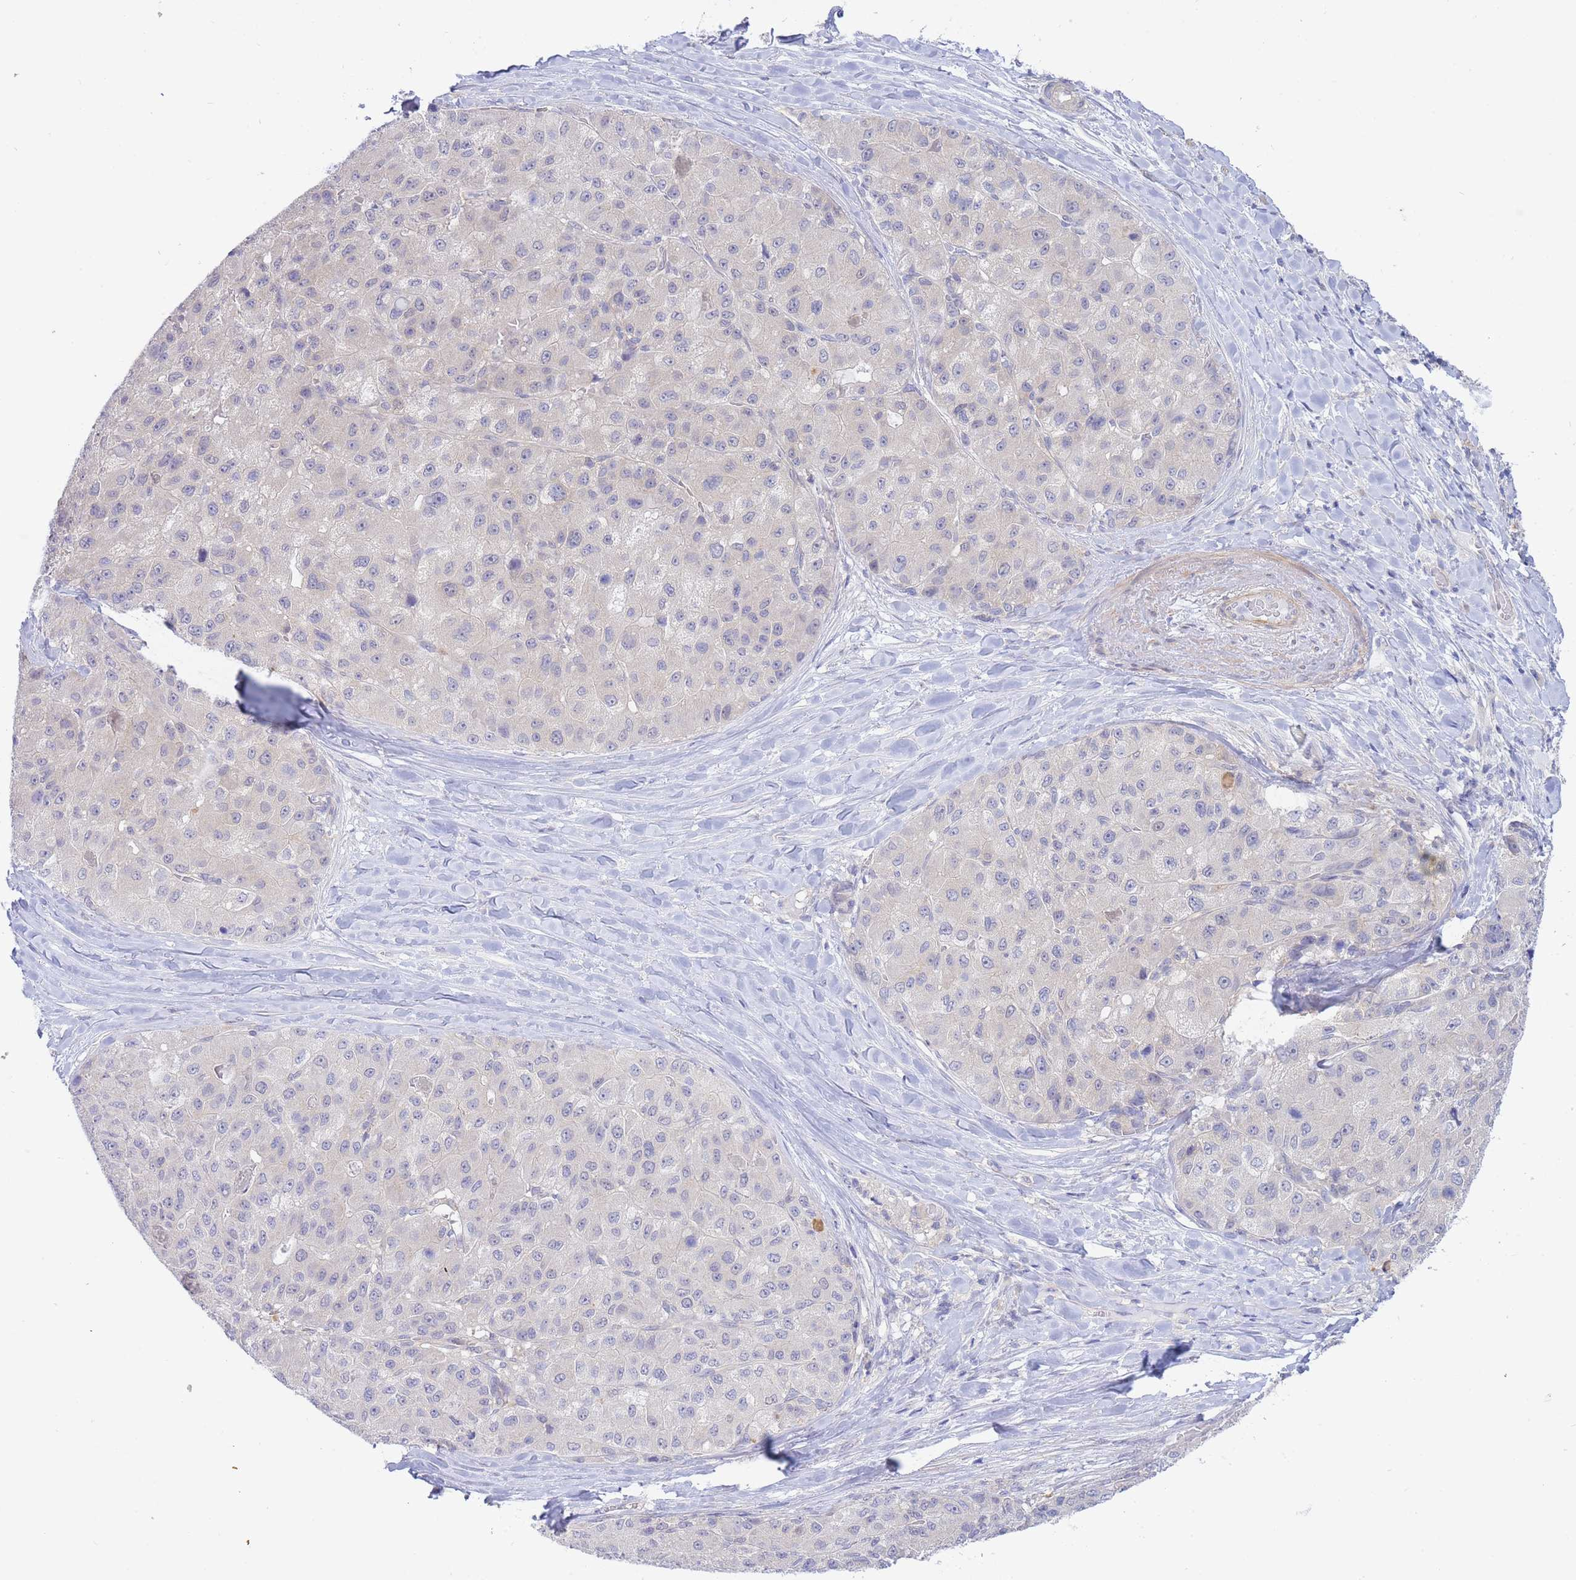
{"staining": {"intensity": "negative", "quantity": "none", "location": "none"}, "tissue": "liver cancer", "cell_type": "Tumor cells", "image_type": "cancer", "snomed": [{"axis": "morphology", "description": "Carcinoma, Hepatocellular, NOS"}, {"axis": "topography", "description": "Liver"}], "caption": "Immunohistochemistry (IHC) photomicrograph of neoplastic tissue: human hepatocellular carcinoma (liver) stained with DAB (3,3'-diaminobenzidine) demonstrates no significant protein positivity in tumor cells.", "gene": "SUGT1", "patient": {"sex": "male", "age": 80}}